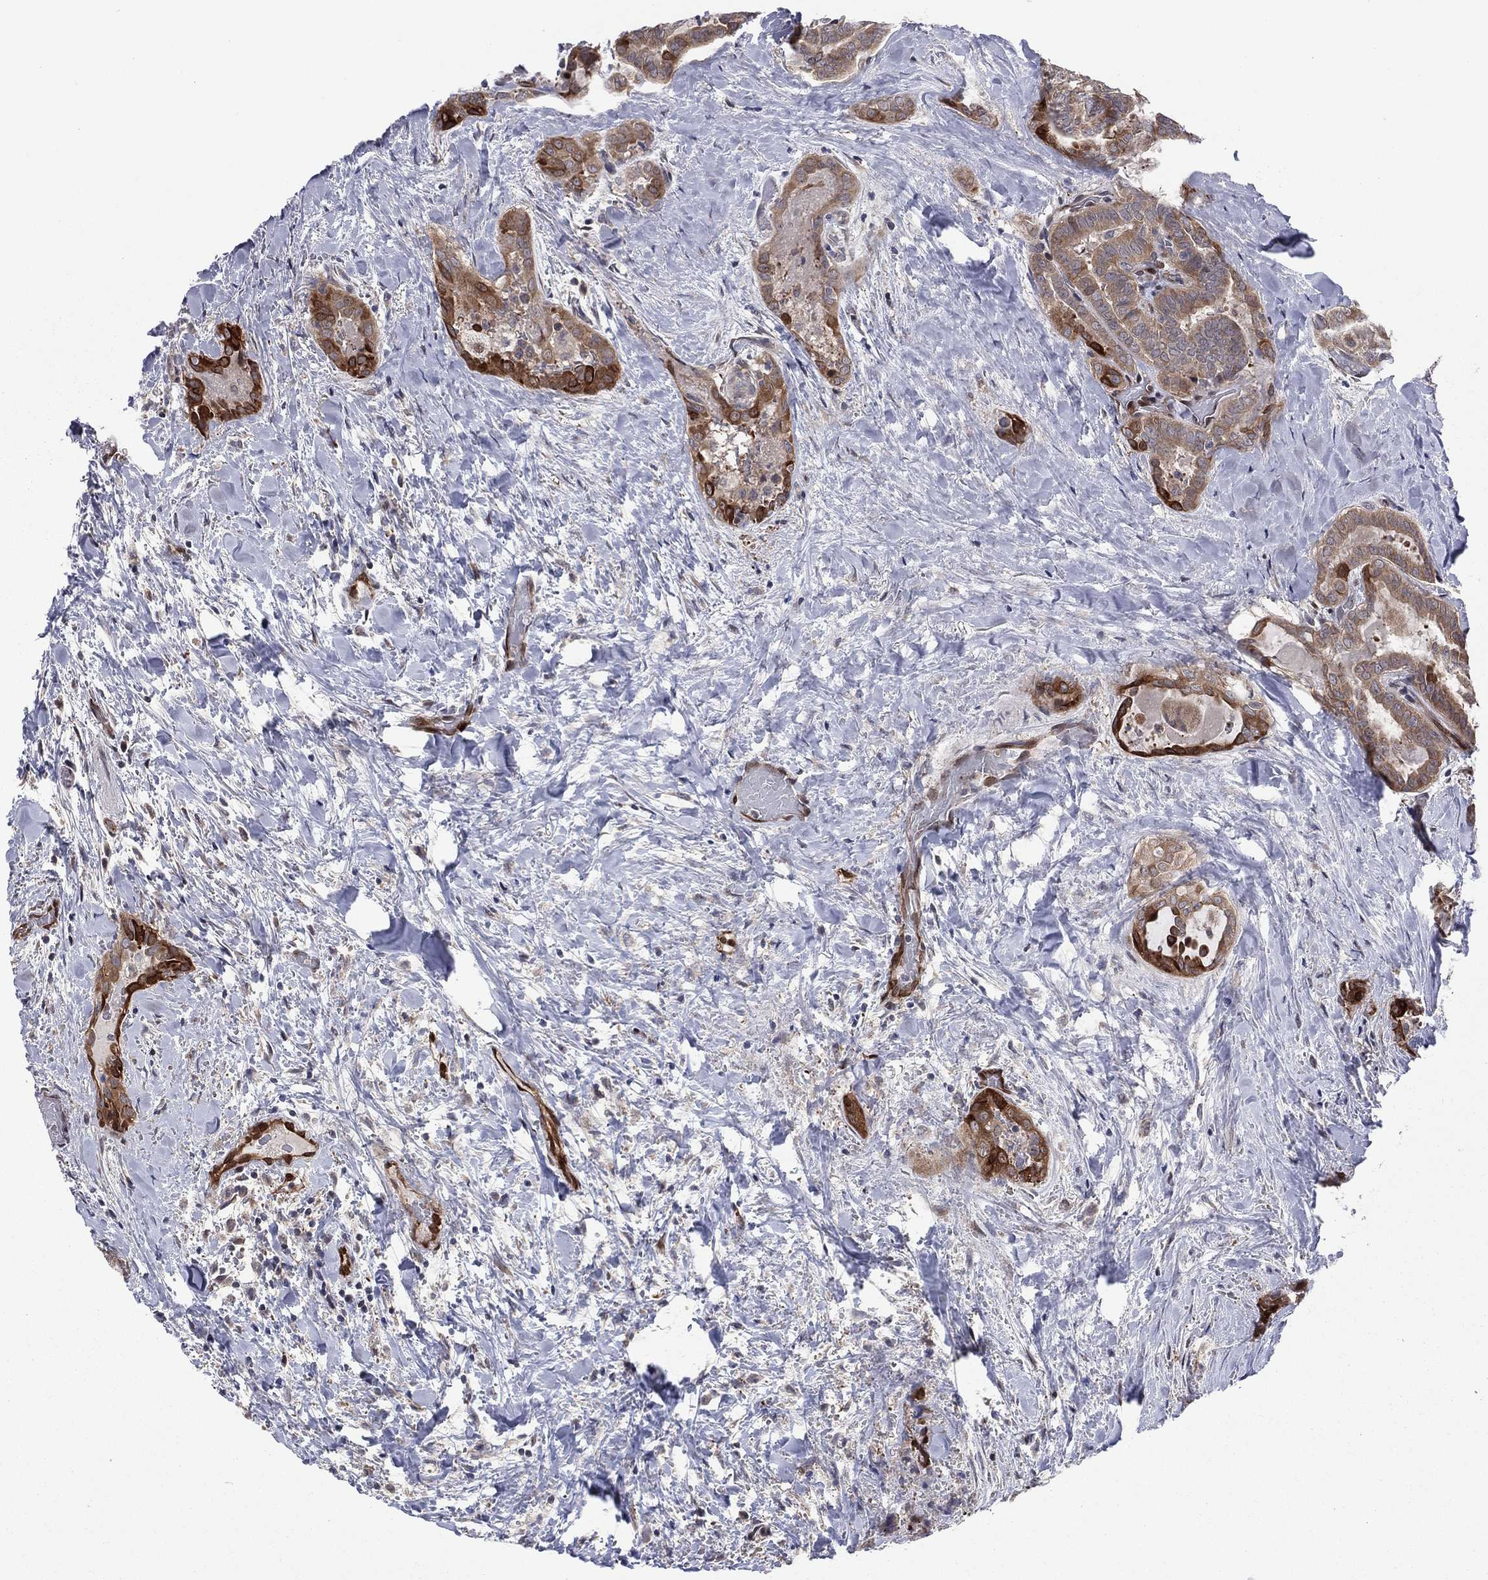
{"staining": {"intensity": "strong", "quantity": "<25%", "location": "cytoplasmic/membranous"}, "tissue": "thyroid cancer", "cell_type": "Tumor cells", "image_type": "cancer", "snomed": [{"axis": "morphology", "description": "Papillary adenocarcinoma, NOS"}, {"axis": "topography", "description": "Thyroid gland"}], "caption": "An image showing strong cytoplasmic/membranous positivity in about <25% of tumor cells in thyroid cancer, as visualized by brown immunohistochemical staining.", "gene": "SNCG", "patient": {"sex": "female", "age": 39}}